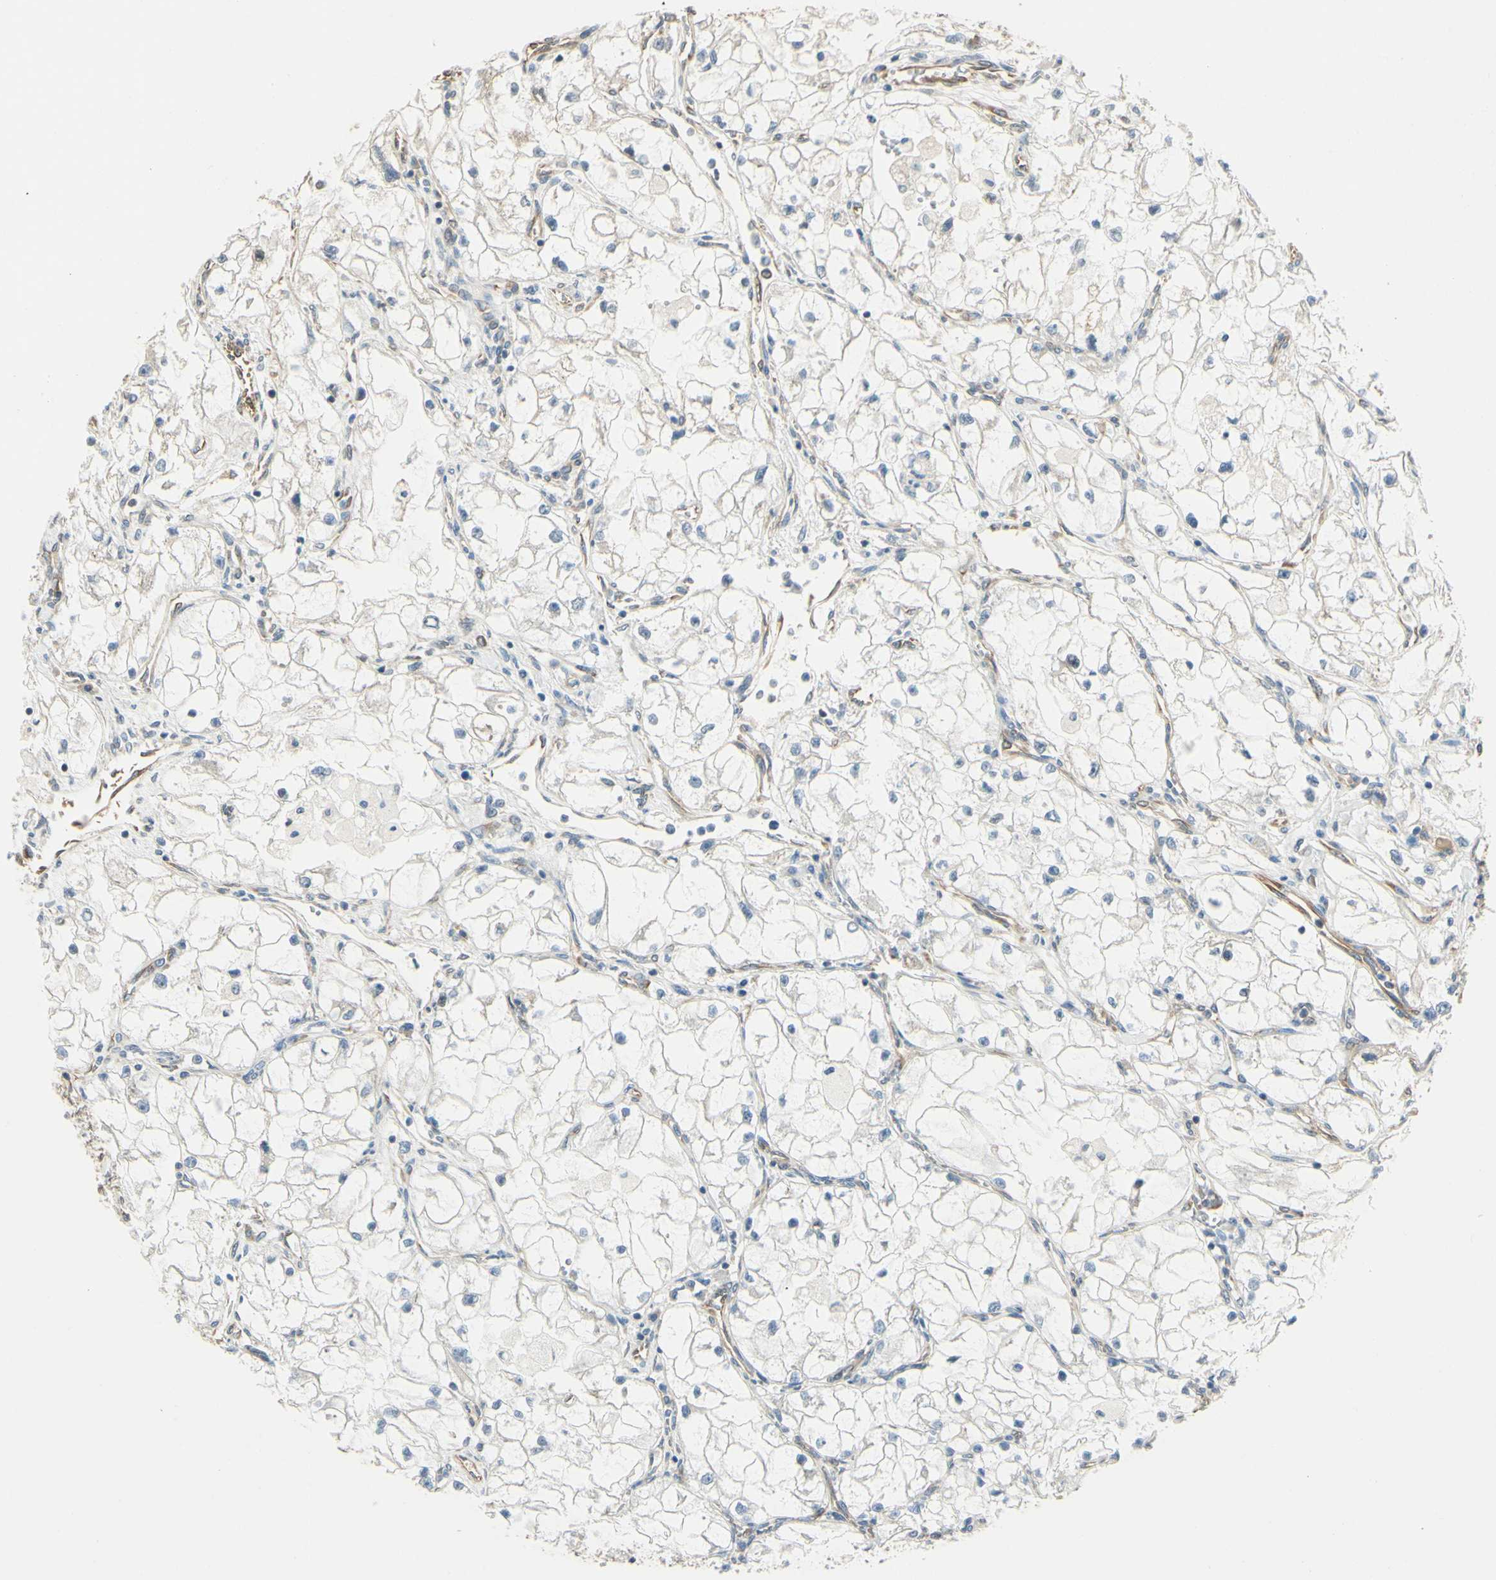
{"staining": {"intensity": "weak", "quantity": "<25%", "location": "cytoplasmic/membranous"}, "tissue": "renal cancer", "cell_type": "Tumor cells", "image_type": "cancer", "snomed": [{"axis": "morphology", "description": "Adenocarcinoma, NOS"}, {"axis": "topography", "description": "Kidney"}], "caption": "The photomicrograph demonstrates no staining of tumor cells in renal cancer (adenocarcinoma).", "gene": "IGDCC4", "patient": {"sex": "female", "age": 70}}